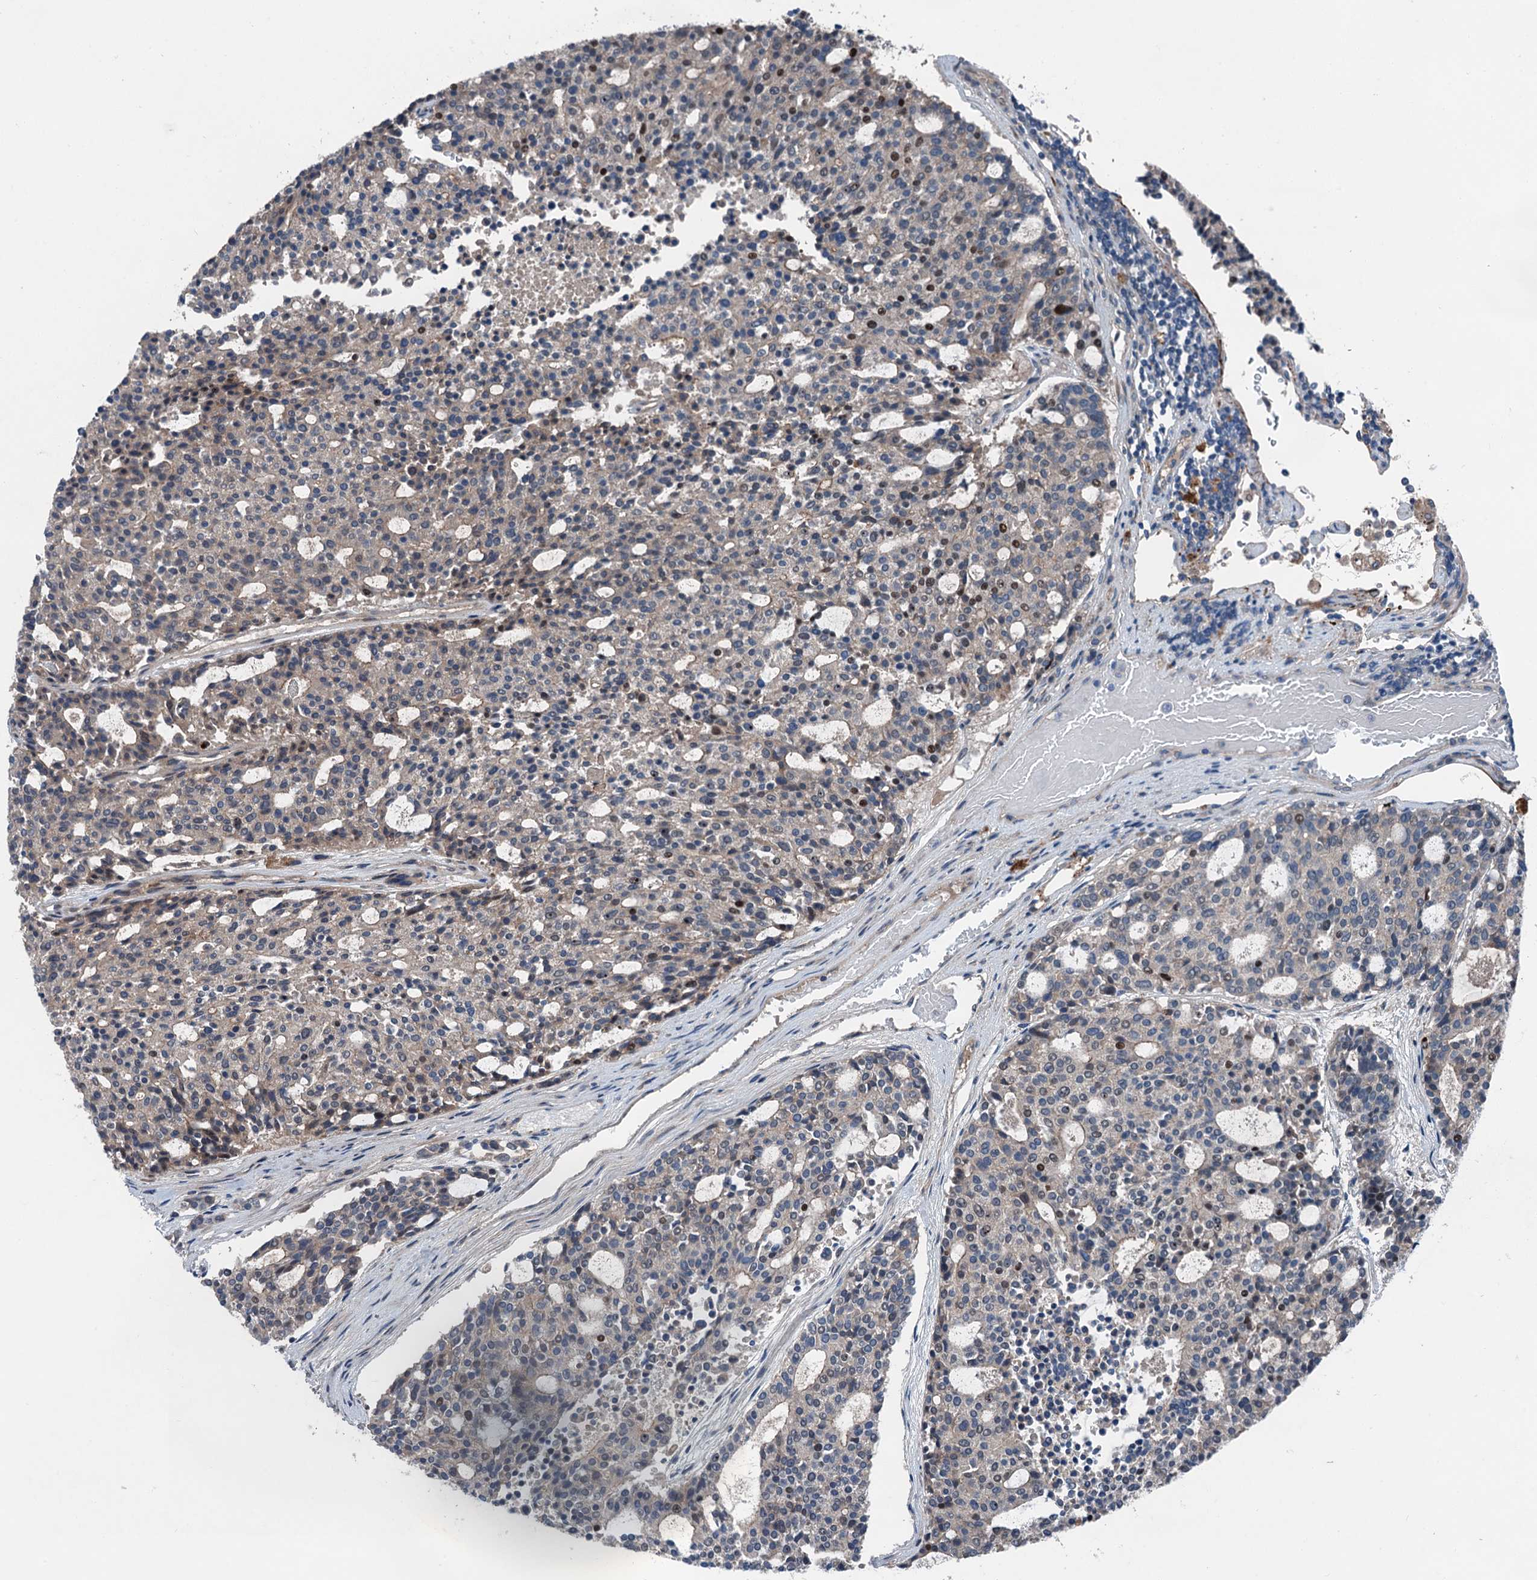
{"staining": {"intensity": "negative", "quantity": "none", "location": "none"}, "tissue": "carcinoid", "cell_type": "Tumor cells", "image_type": "cancer", "snomed": [{"axis": "morphology", "description": "Carcinoid, malignant, NOS"}, {"axis": "topography", "description": "Pancreas"}], "caption": "Immunohistochemistry (IHC) photomicrograph of human malignant carcinoid stained for a protein (brown), which reveals no positivity in tumor cells.", "gene": "SLC2A10", "patient": {"sex": "female", "age": 54}}